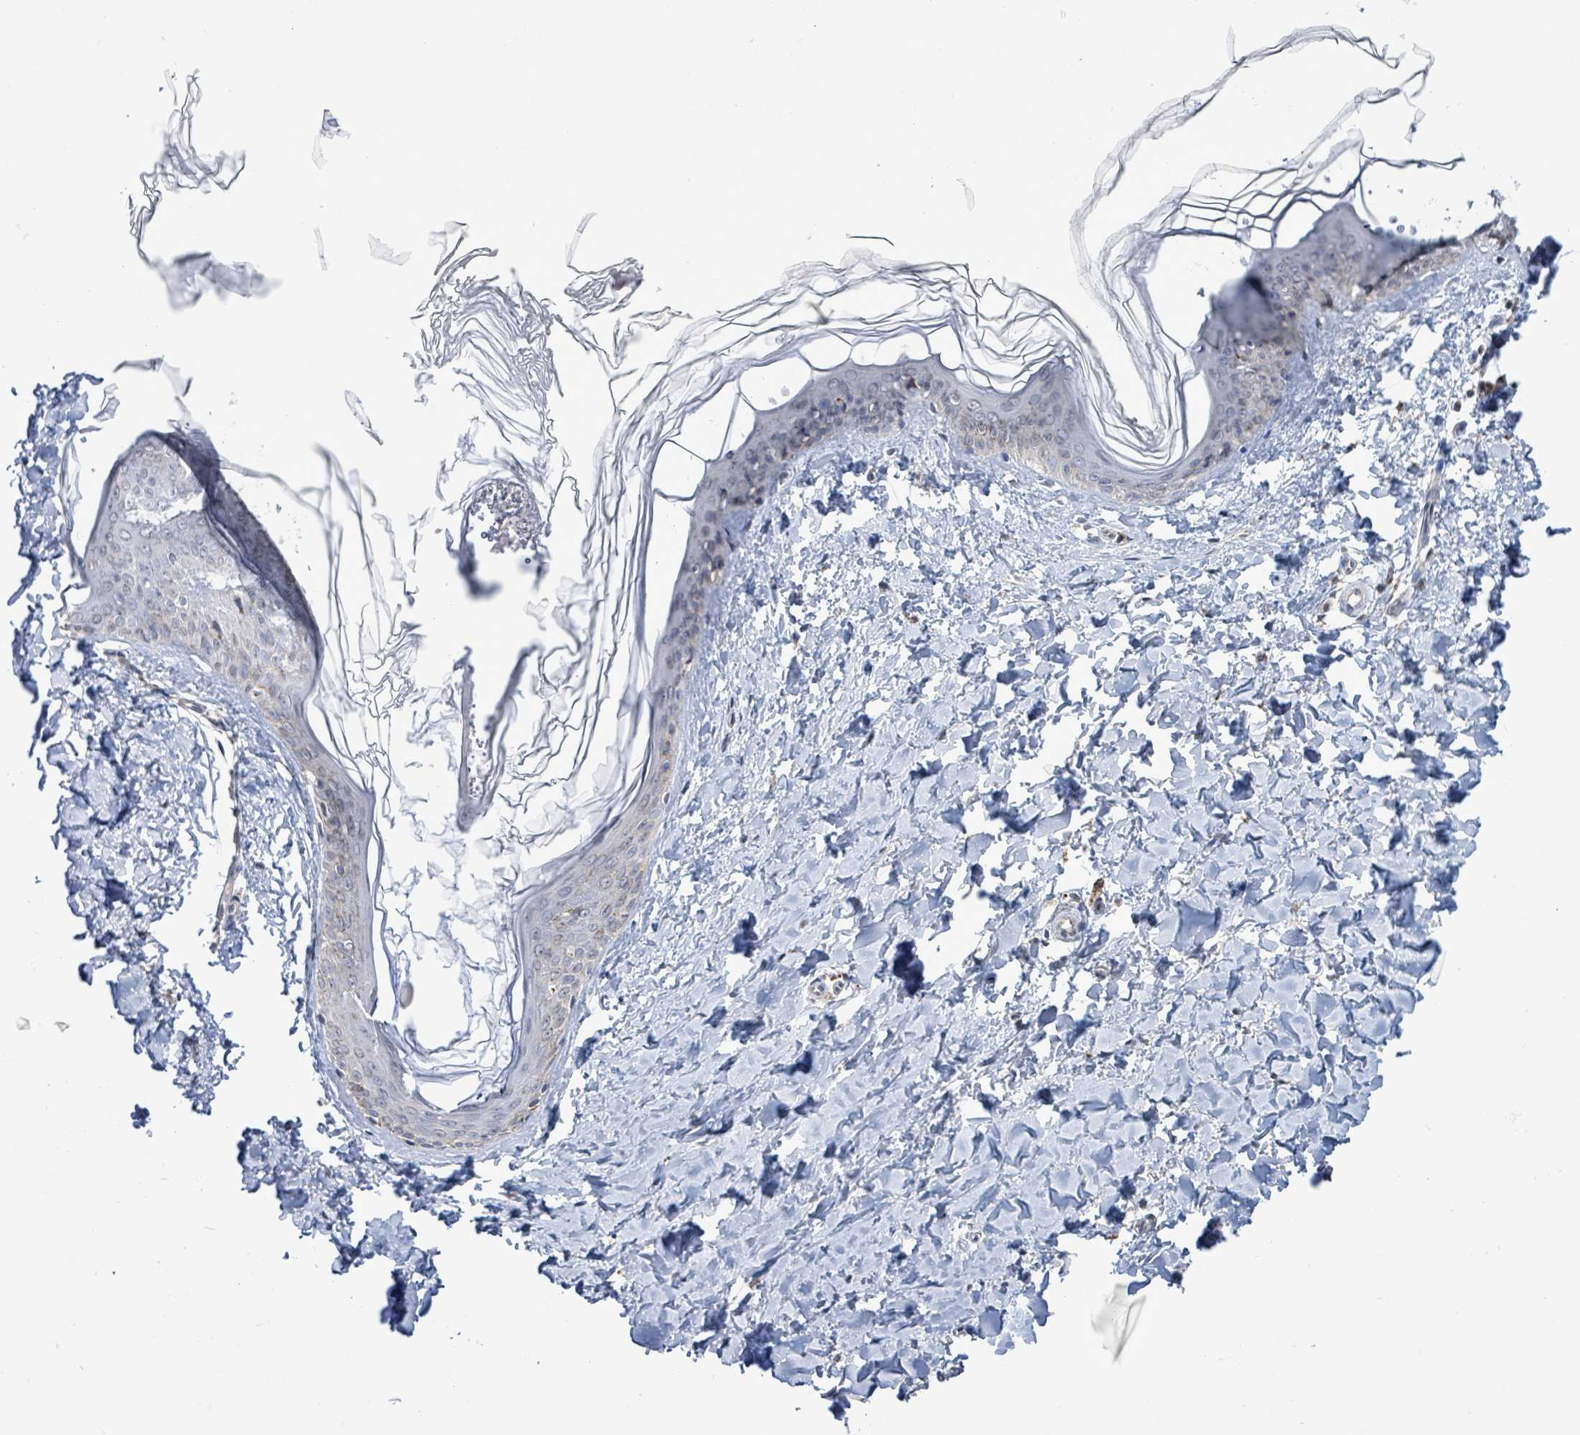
{"staining": {"intensity": "negative", "quantity": "none", "location": "none"}, "tissue": "skin", "cell_type": "Fibroblasts", "image_type": "normal", "snomed": [{"axis": "morphology", "description": "Normal tissue, NOS"}, {"axis": "topography", "description": "Skin"}], "caption": "Skin was stained to show a protein in brown. There is no significant expression in fibroblasts. (Stains: DAB immunohistochemistry (IHC) with hematoxylin counter stain, Microscopy: brightfield microscopy at high magnification).", "gene": "COQ10B", "patient": {"sex": "female", "age": 41}}